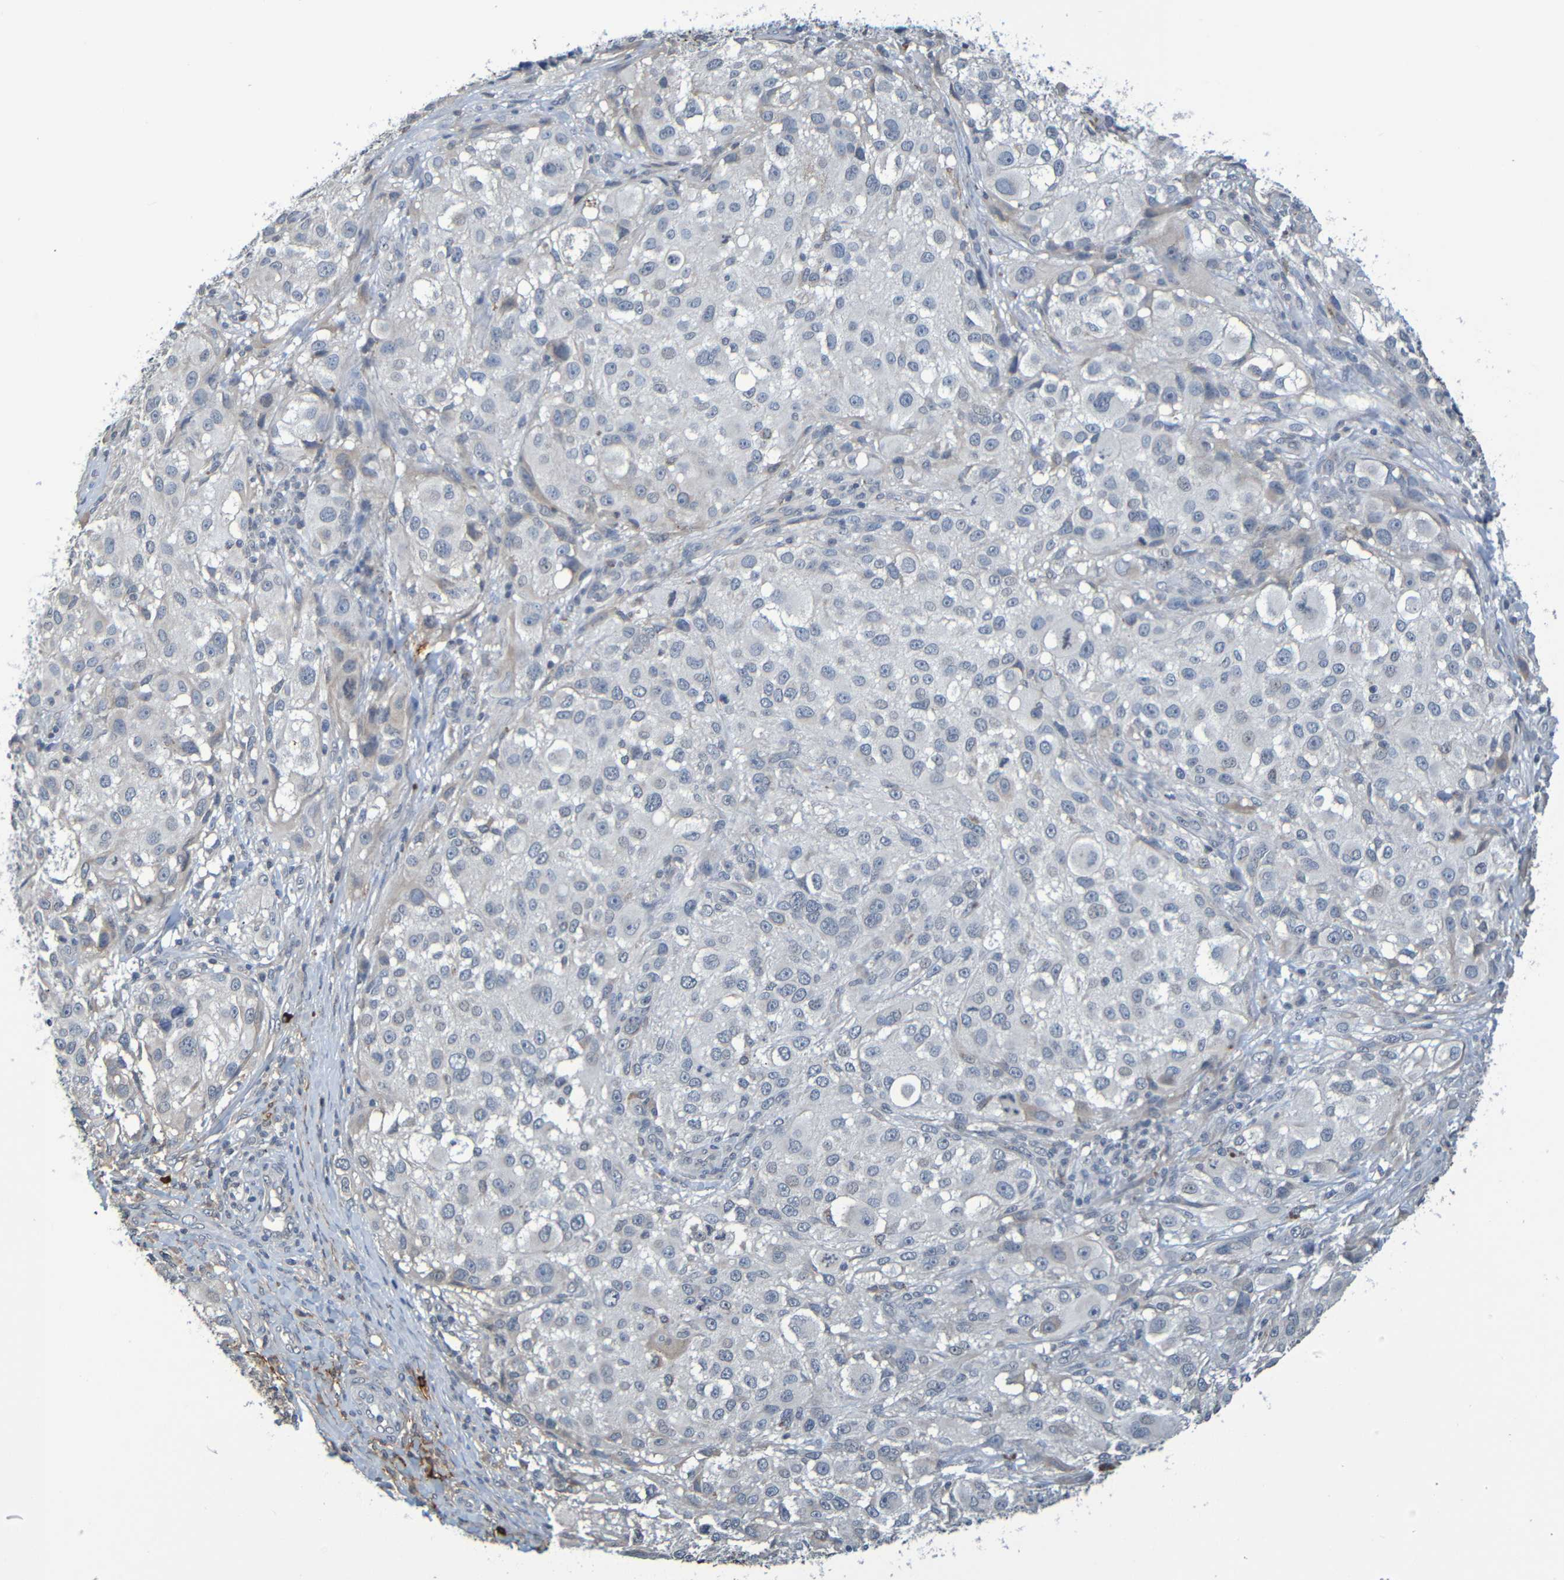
{"staining": {"intensity": "negative", "quantity": "none", "location": "none"}, "tissue": "melanoma", "cell_type": "Tumor cells", "image_type": "cancer", "snomed": [{"axis": "morphology", "description": "Necrosis, NOS"}, {"axis": "morphology", "description": "Malignant melanoma, NOS"}, {"axis": "topography", "description": "Skin"}], "caption": "The immunohistochemistry histopathology image has no significant staining in tumor cells of malignant melanoma tissue.", "gene": "C3AR1", "patient": {"sex": "female", "age": 87}}